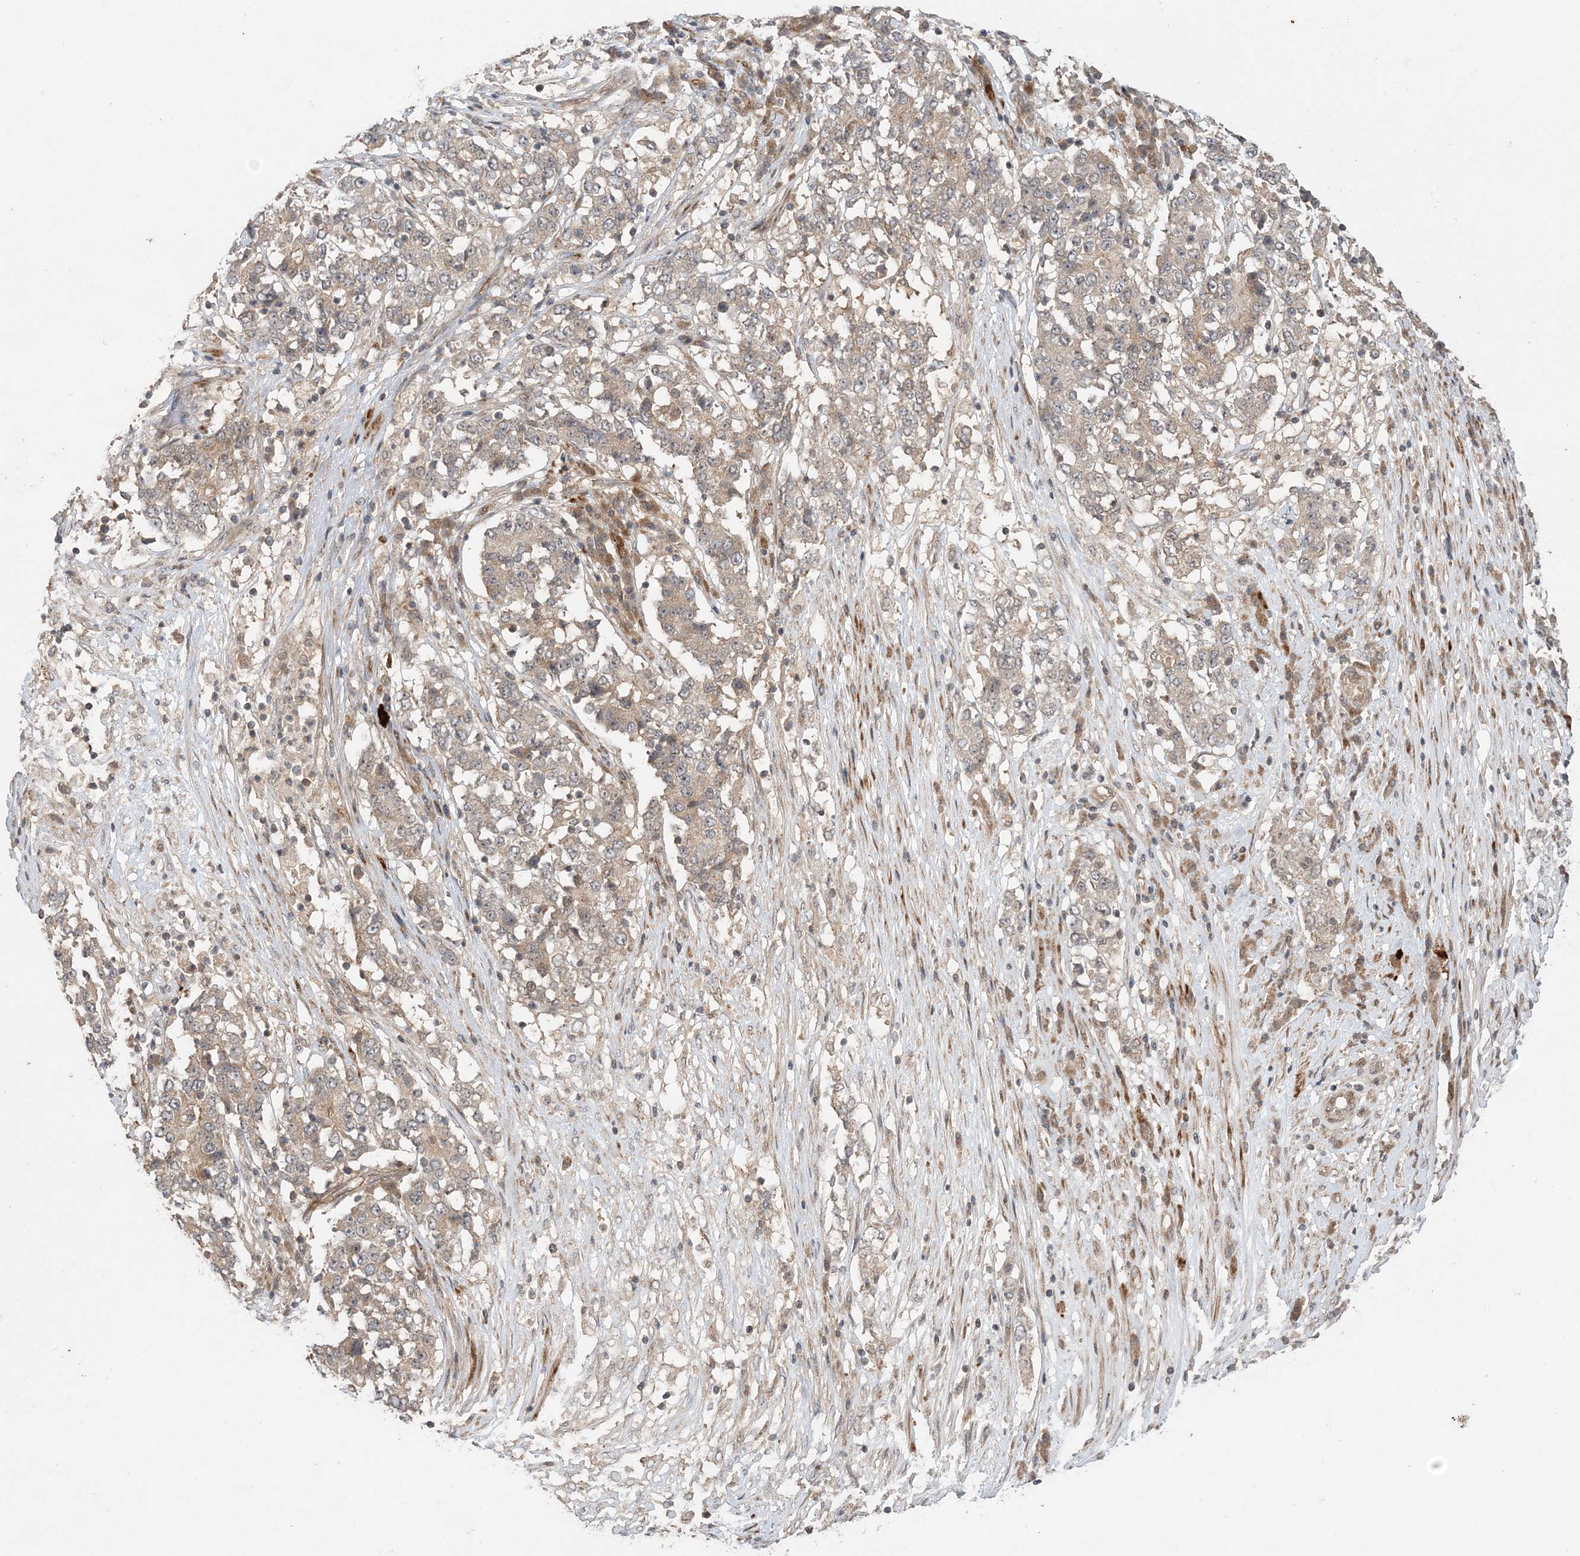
{"staining": {"intensity": "weak", "quantity": "25%-75%", "location": "cytoplasmic/membranous"}, "tissue": "stomach cancer", "cell_type": "Tumor cells", "image_type": "cancer", "snomed": [{"axis": "morphology", "description": "Adenocarcinoma, NOS"}, {"axis": "topography", "description": "Stomach"}], "caption": "Brown immunohistochemical staining in adenocarcinoma (stomach) exhibits weak cytoplasmic/membranous positivity in about 25%-75% of tumor cells.", "gene": "UBTD2", "patient": {"sex": "male", "age": 59}}